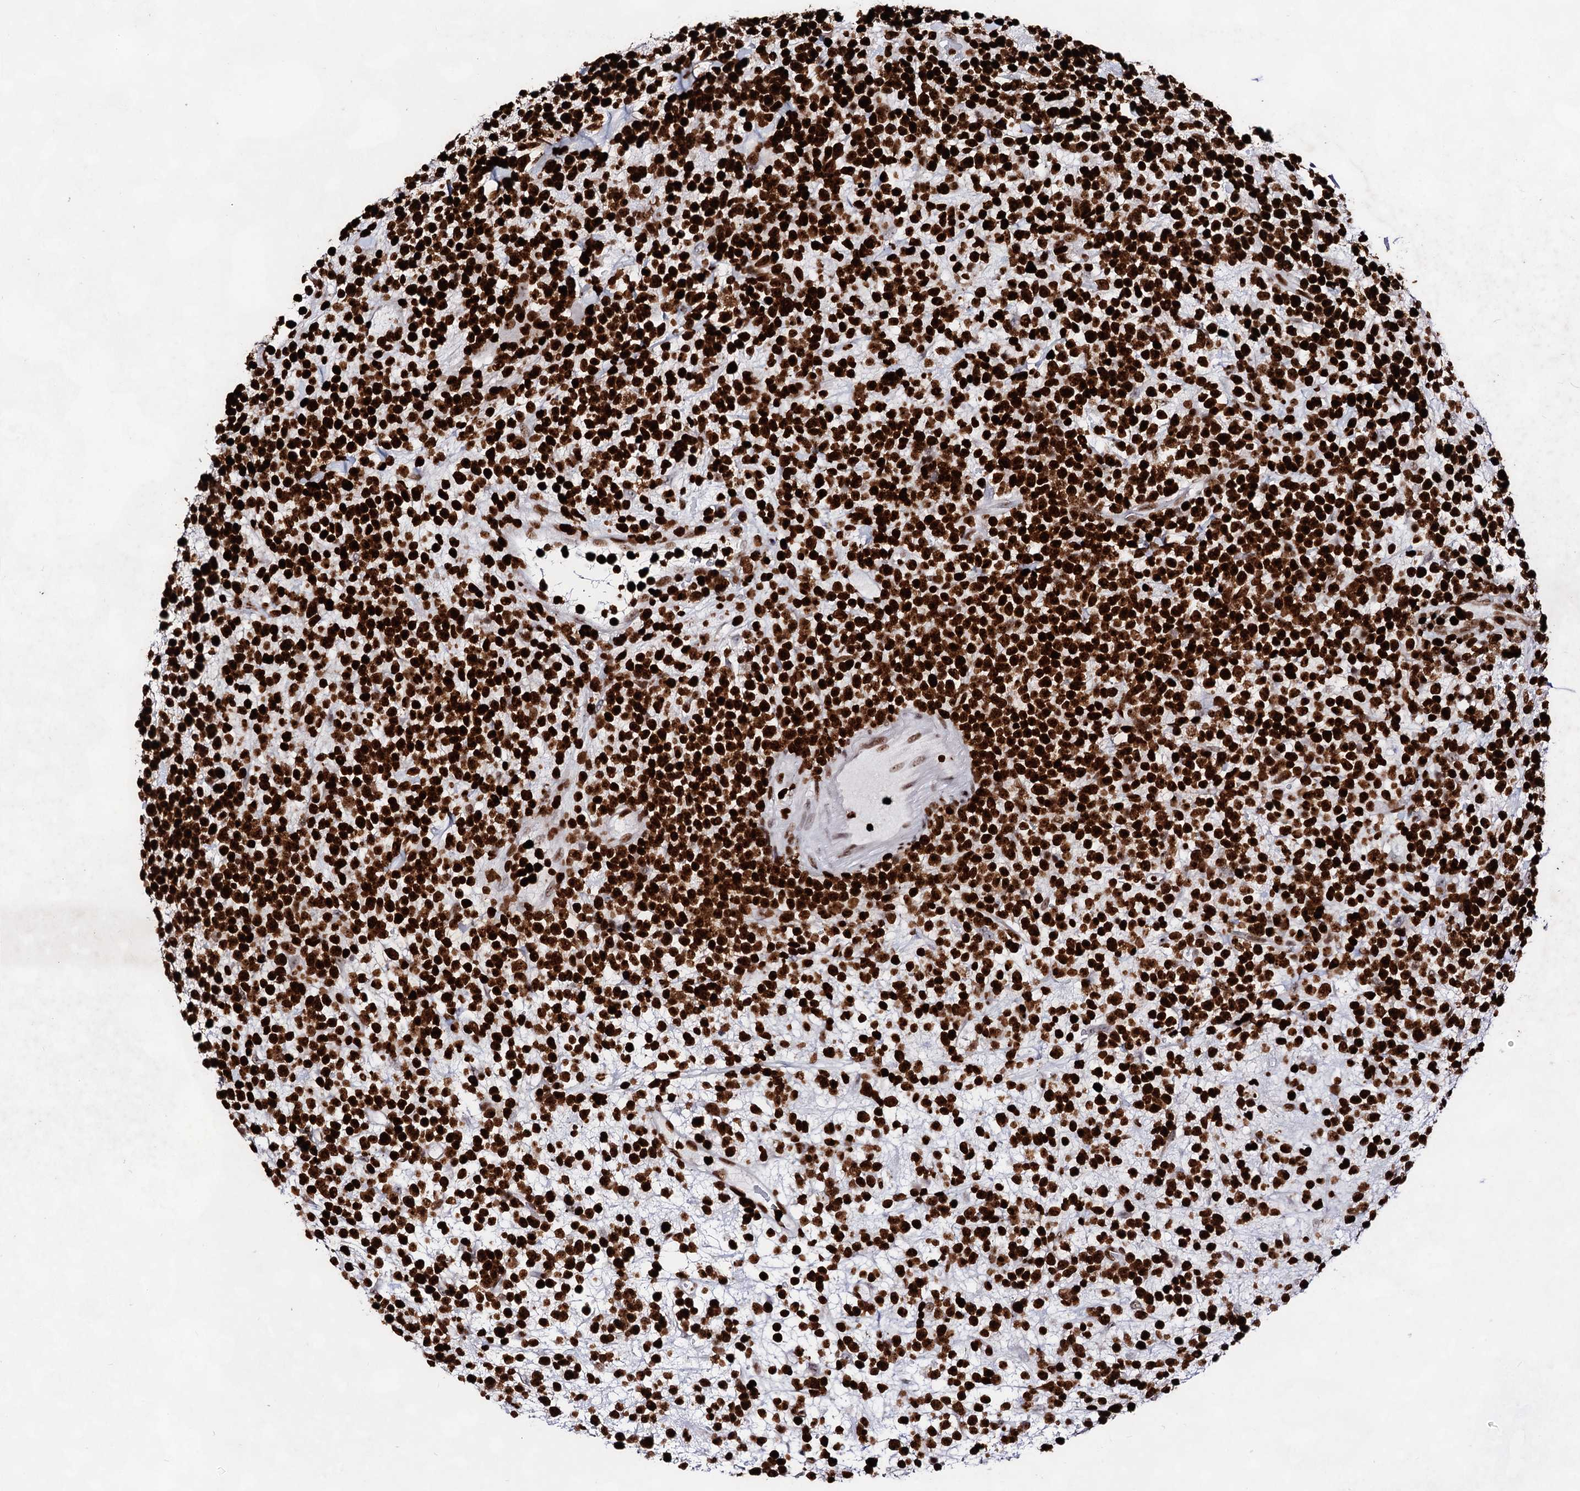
{"staining": {"intensity": "strong", "quantity": ">75%", "location": "nuclear"}, "tissue": "lymphoma", "cell_type": "Tumor cells", "image_type": "cancer", "snomed": [{"axis": "morphology", "description": "Malignant lymphoma, non-Hodgkin's type, High grade"}, {"axis": "topography", "description": "Colon"}], "caption": "Lymphoma tissue reveals strong nuclear expression in approximately >75% of tumor cells", "gene": "HMGB2", "patient": {"sex": "female", "age": 53}}